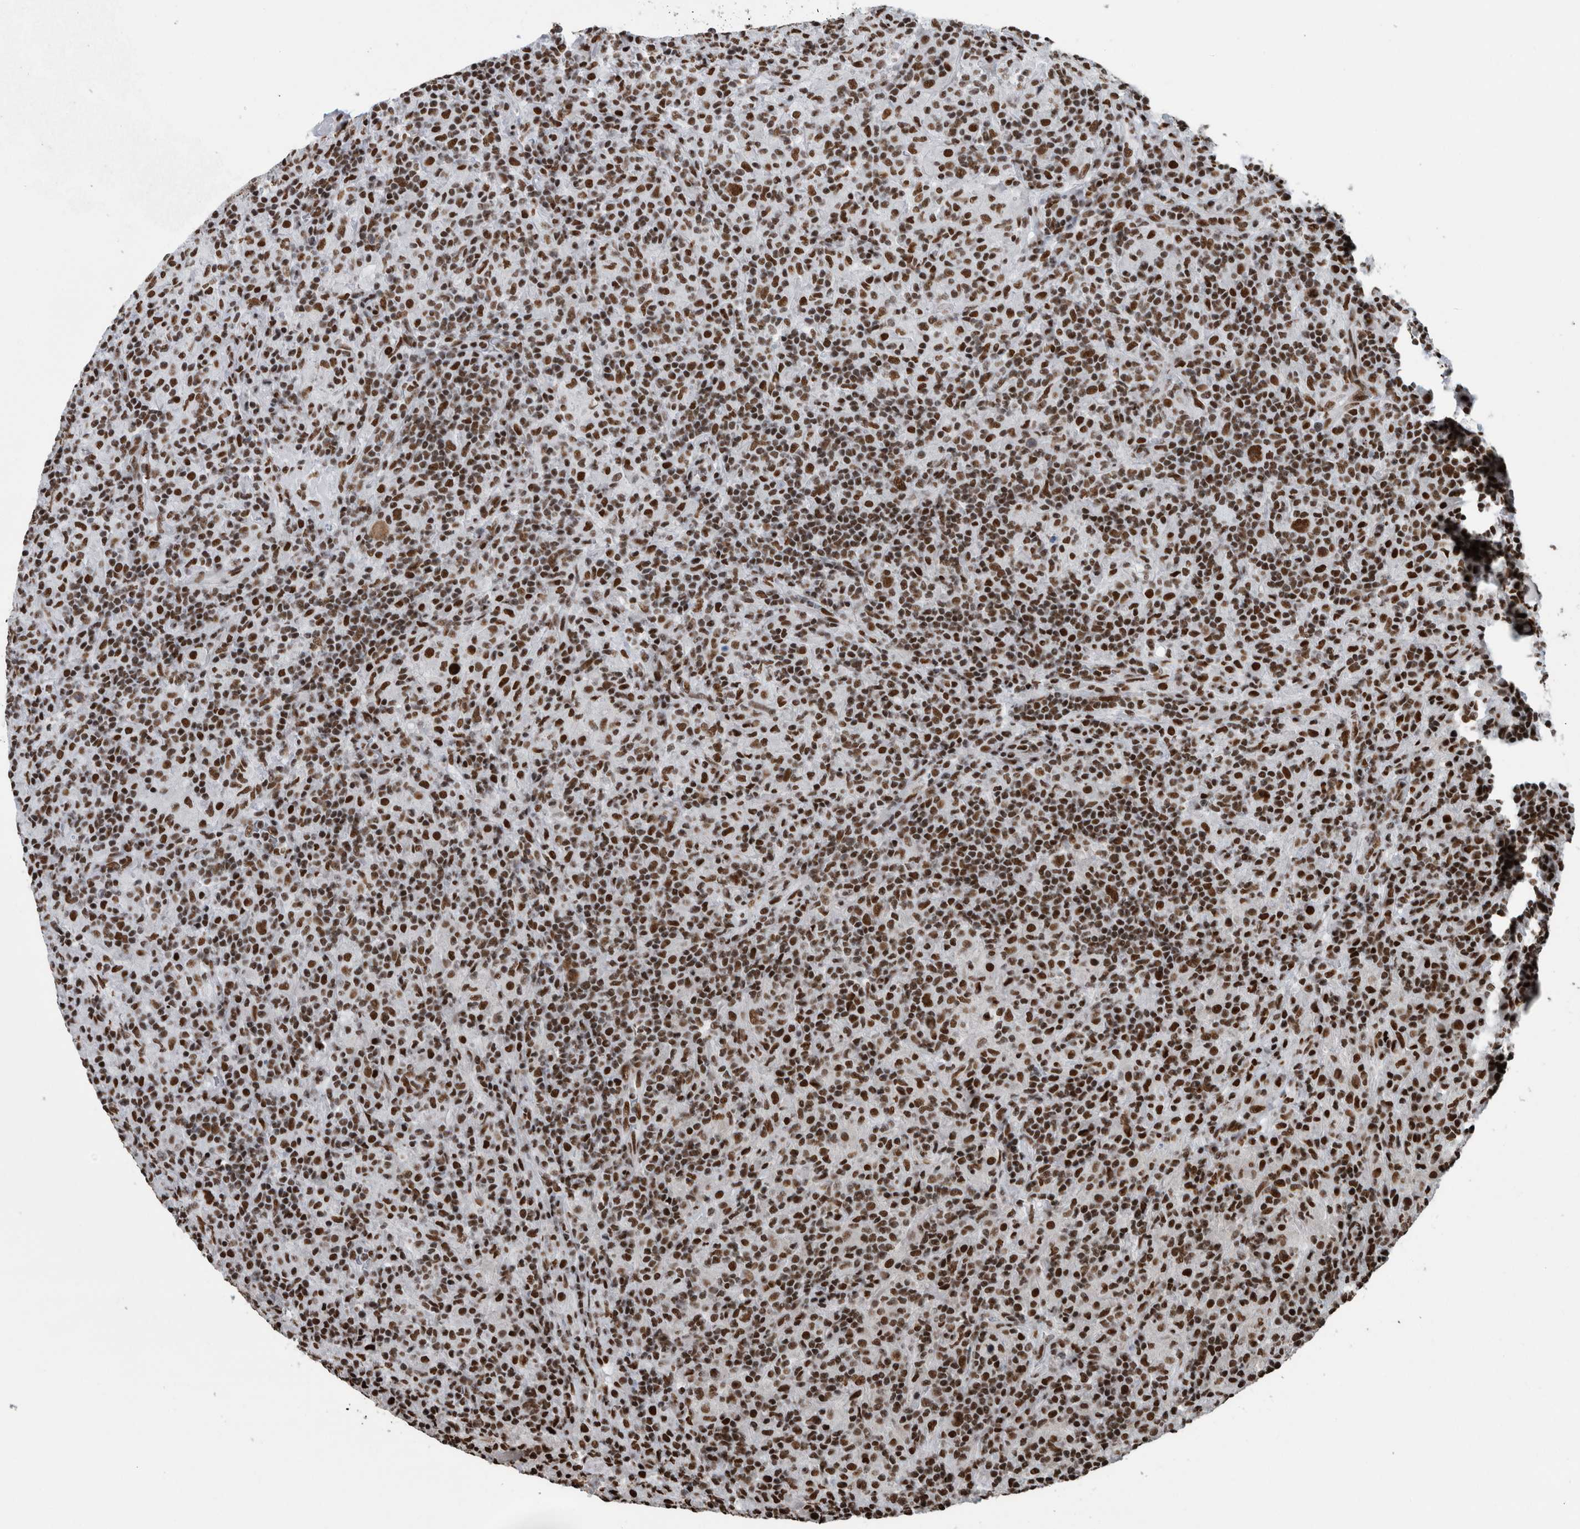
{"staining": {"intensity": "strong", "quantity": ">75%", "location": "nuclear"}, "tissue": "lymphoma", "cell_type": "Tumor cells", "image_type": "cancer", "snomed": [{"axis": "morphology", "description": "Hodgkin's disease, NOS"}, {"axis": "topography", "description": "Lymph node"}], "caption": "There is high levels of strong nuclear expression in tumor cells of Hodgkin's disease, as demonstrated by immunohistochemical staining (brown color).", "gene": "DNMT3A", "patient": {"sex": "male", "age": 70}}